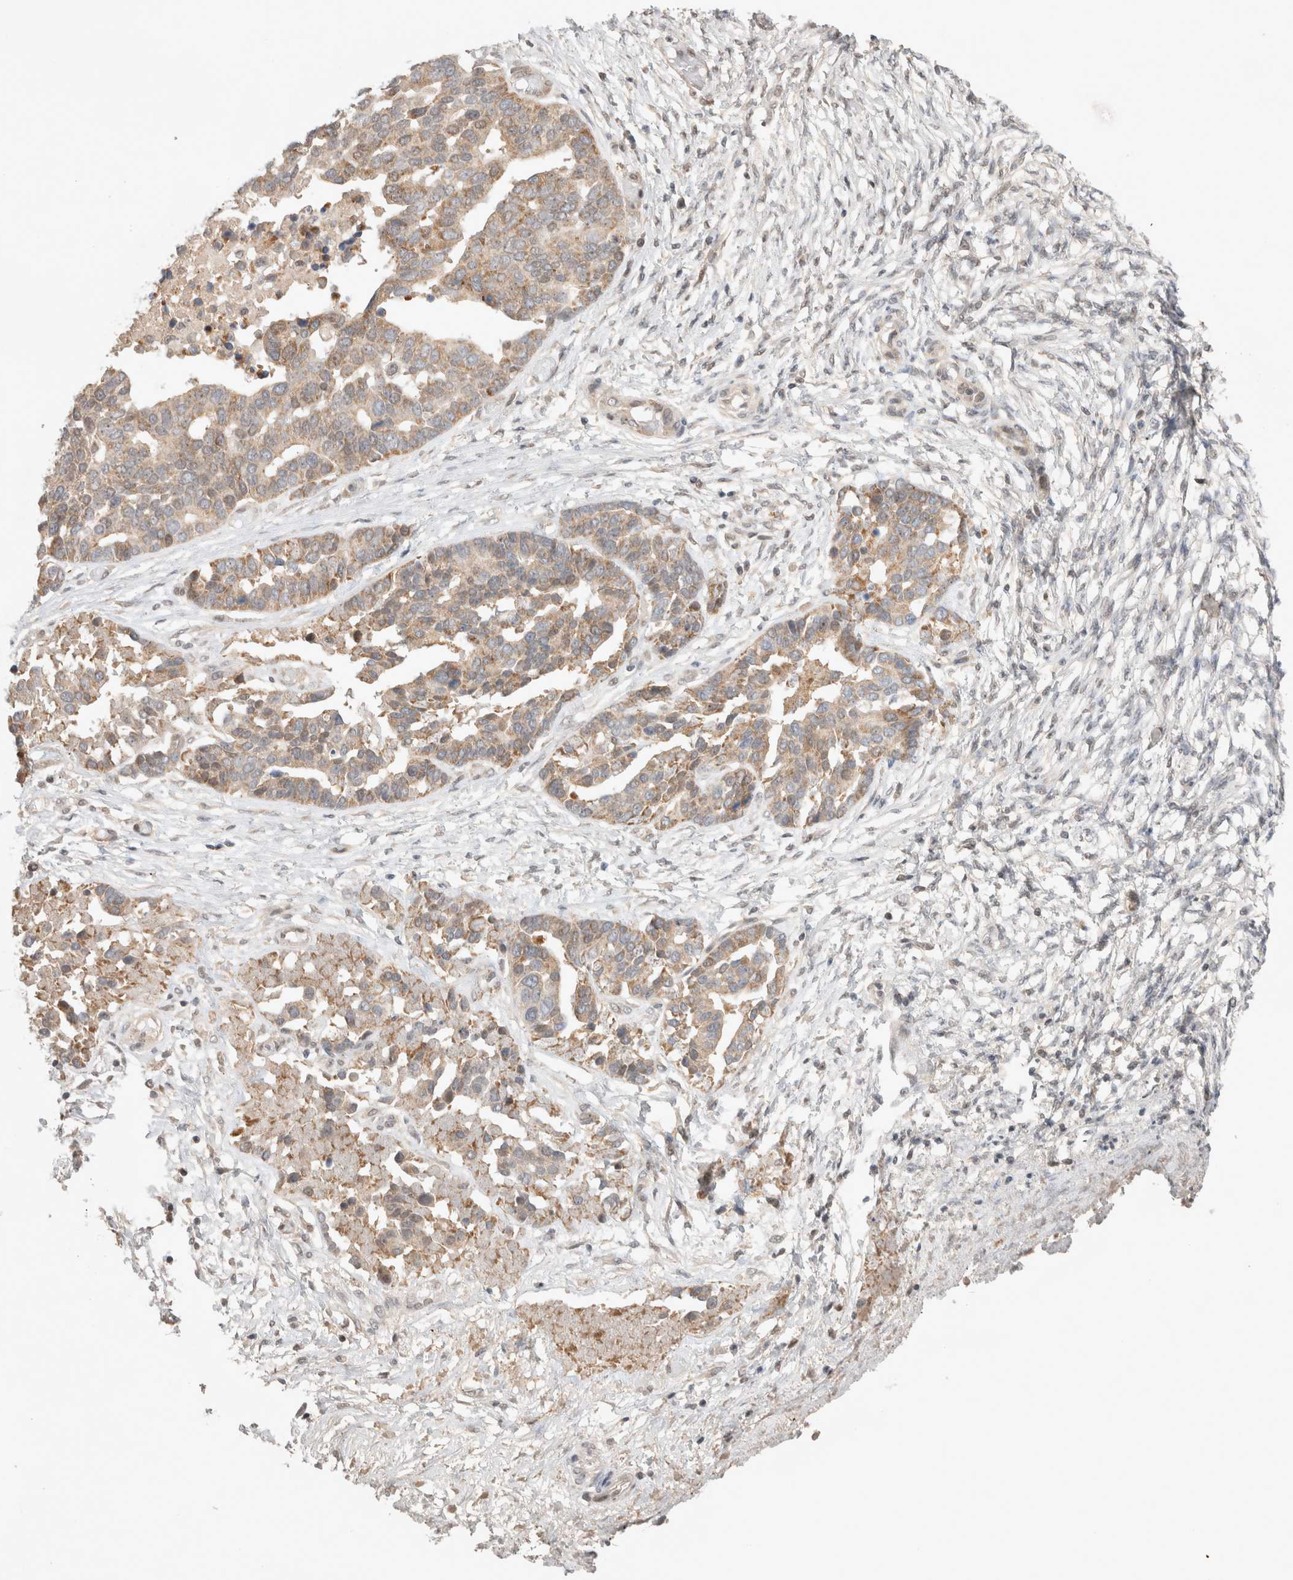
{"staining": {"intensity": "moderate", "quantity": "<25%", "location": "cytoplasmic/membranous"}, "tissue": "ovarian cancer", "cell_type": "Tumor cells", "image_type": "cancer", "snomed": [{"axis": "morphology", "description": "Cystadenocarcinoma, serous, NOS"}, {"axis": "topography", "description": "Ovary"}], "caption": "Human ovarian cancer (serous cystadenocarcinoma) stained with a brown dye shows moderate cytoplasmic/membranous positive staining in approximately <25% of tumor cells.", "gene": "SYDE2", "patient": {"sex": "female", "age": 44}}